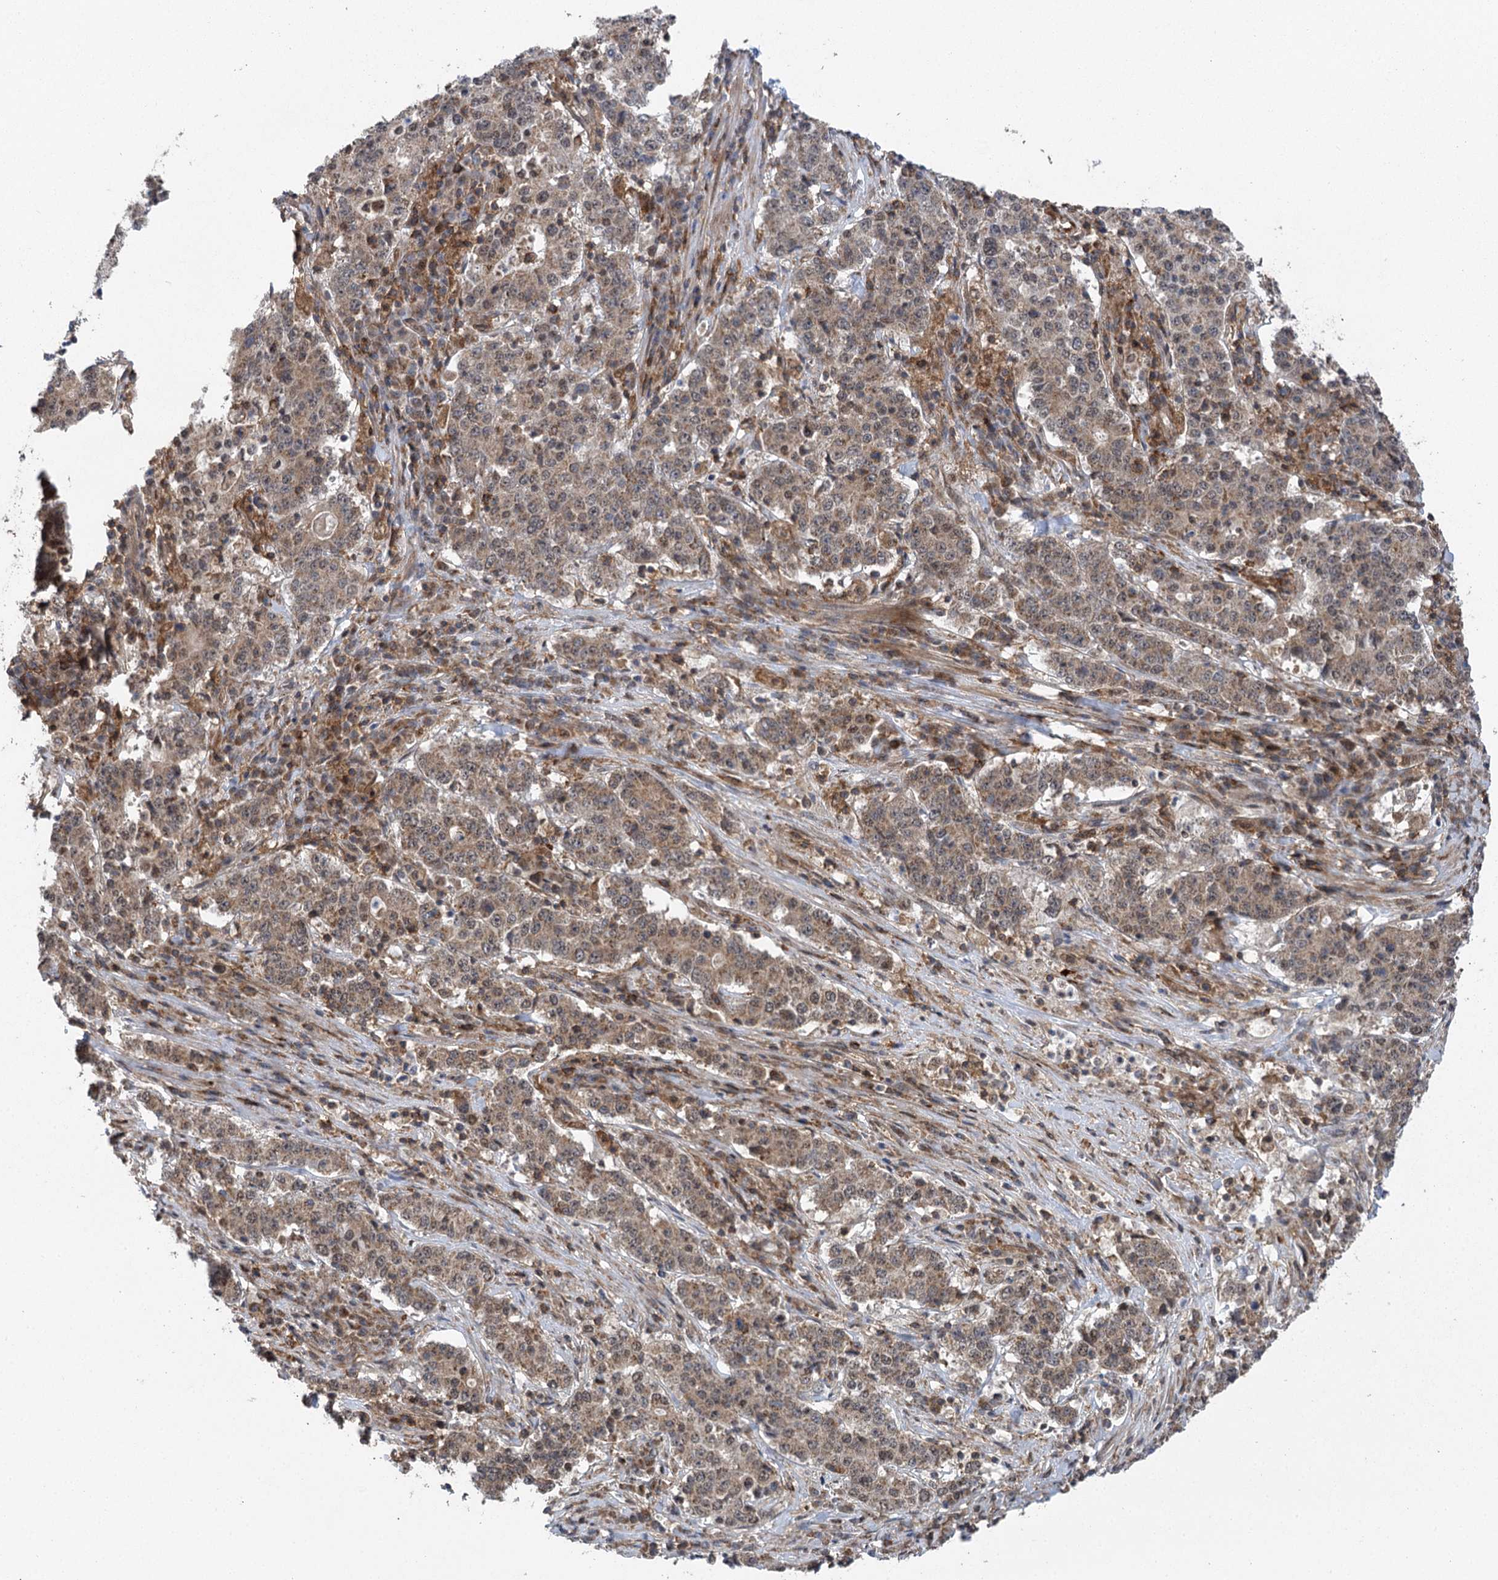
{"staining": {"intensity": "weak", "quantity": "25%-75%", "location": "cytoplasmic/membranous"}, "tissue": "stomach cancer", "cell_type": "Tumor cells", "image_type": "cancer", "snomed": [{"axis": "morphology", "description": "Adenocarcinoma, NOS"}, {"axis": "topography", "description": "Stomach"}], "caption": "Approximately 25%-75% of tumor cells in human adenocarcinoma (stomach) demonstrate weak cytoplasmic/membranous protein positivity as visualized by brown immunohistochemical staining.", "gene": "C12orf4", "patient": {"sex": "male", "age": 59}}